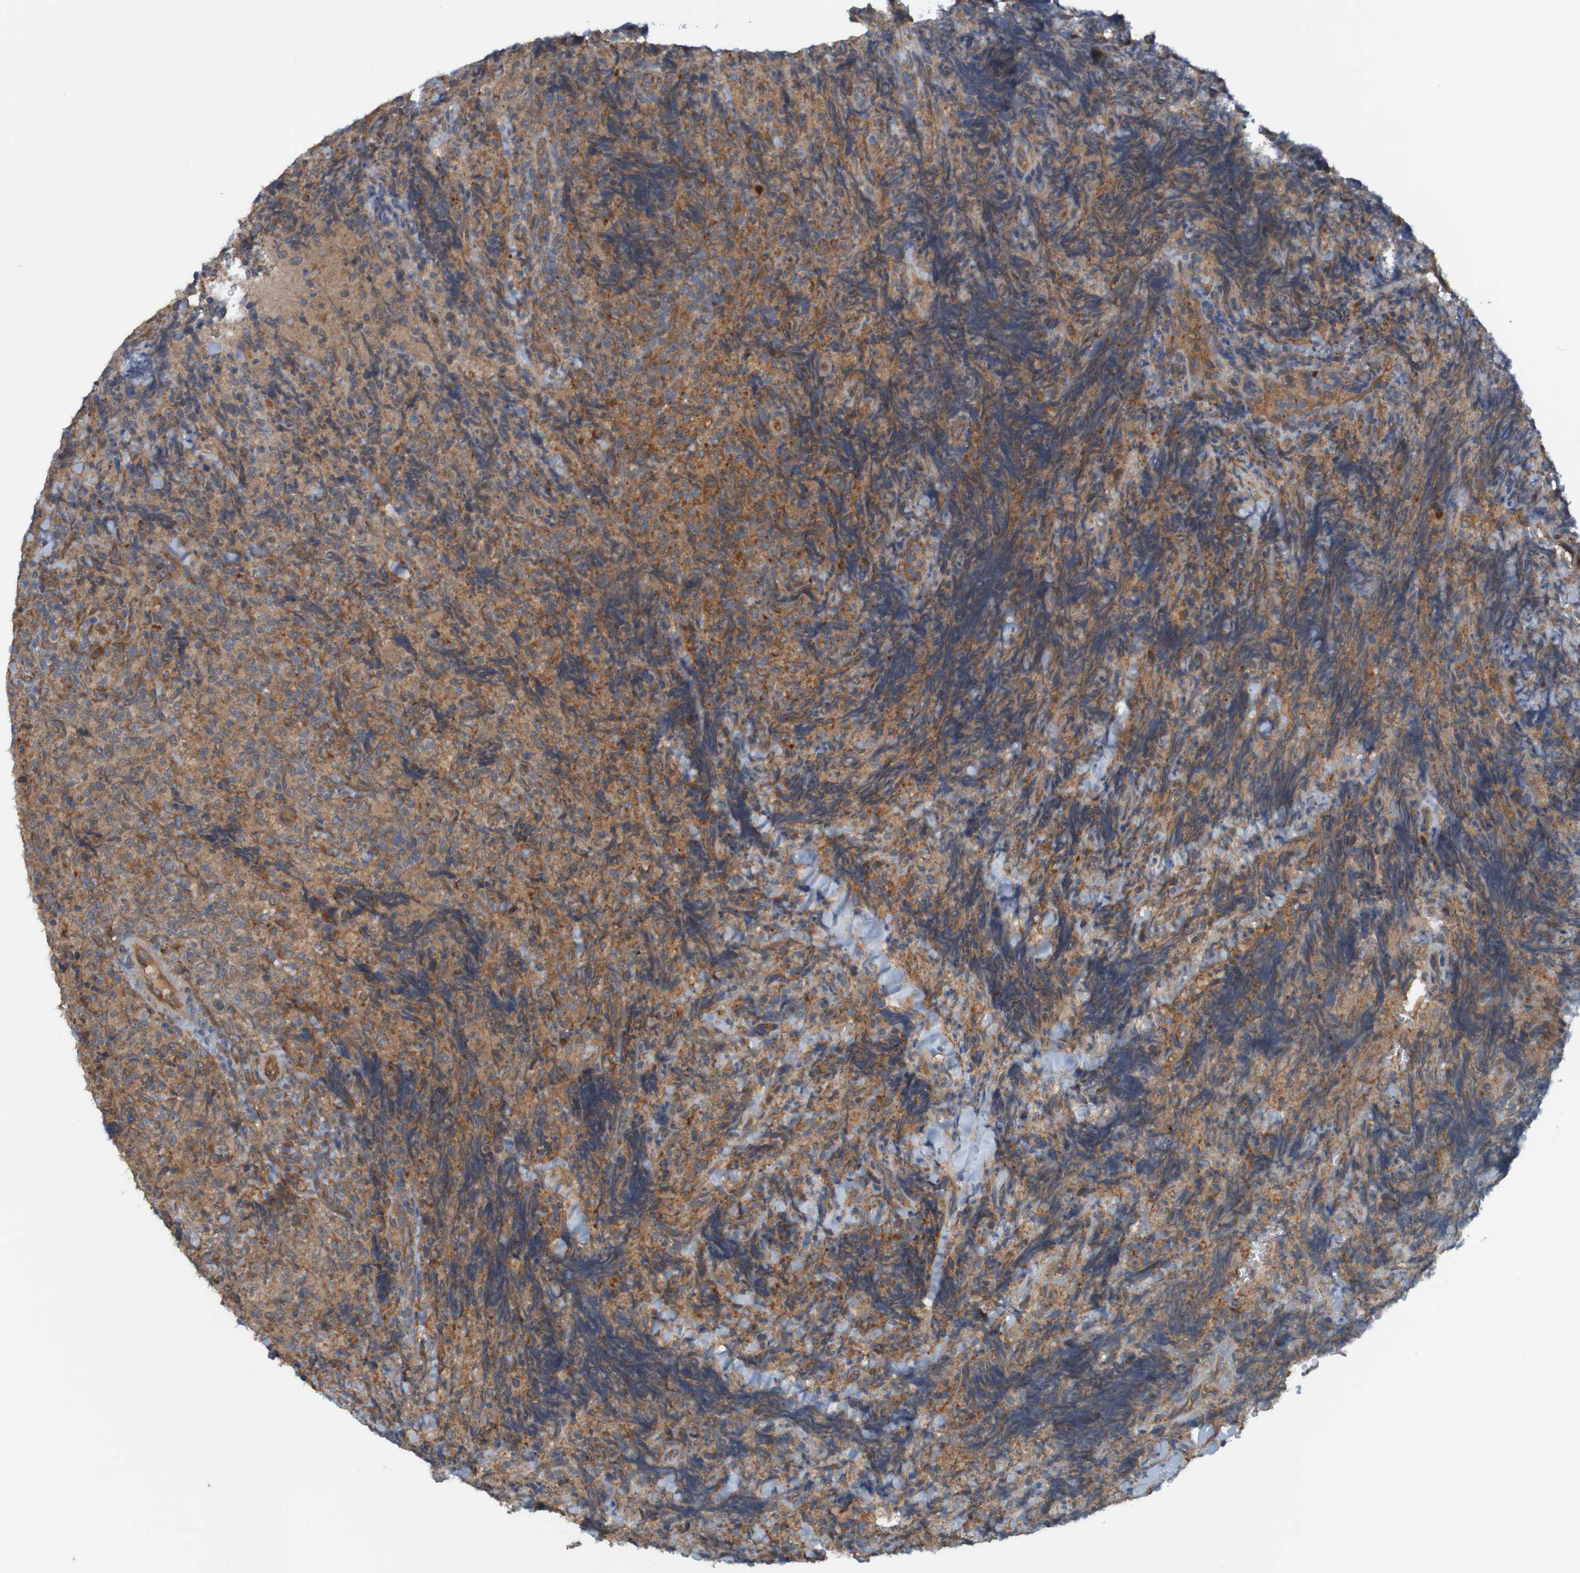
{"staining": {"intensity": "moderate", "quantity": ">75%", "location": "cytoplasmic/membranous"}, "tissue": "lymphoma", "cell_type": "Tumor cells", "image_type": "cancer", "snomed": [{"axis": "morphology", "description": "Malignant lymphoma, non-Hodgkin's type, High grade"}, {"axis": "topography", "description": "Tonsil"}], "caption": "High-grade malignant lymphoma, non-Hodgkin's type was stained to show a protein in brown. There is medium levels of moderate cytoplasmic/membranous staining in about >75% of tumor cells.", "gene": "DNAJC4", "patient": {"sex": "female", "age": 36}}